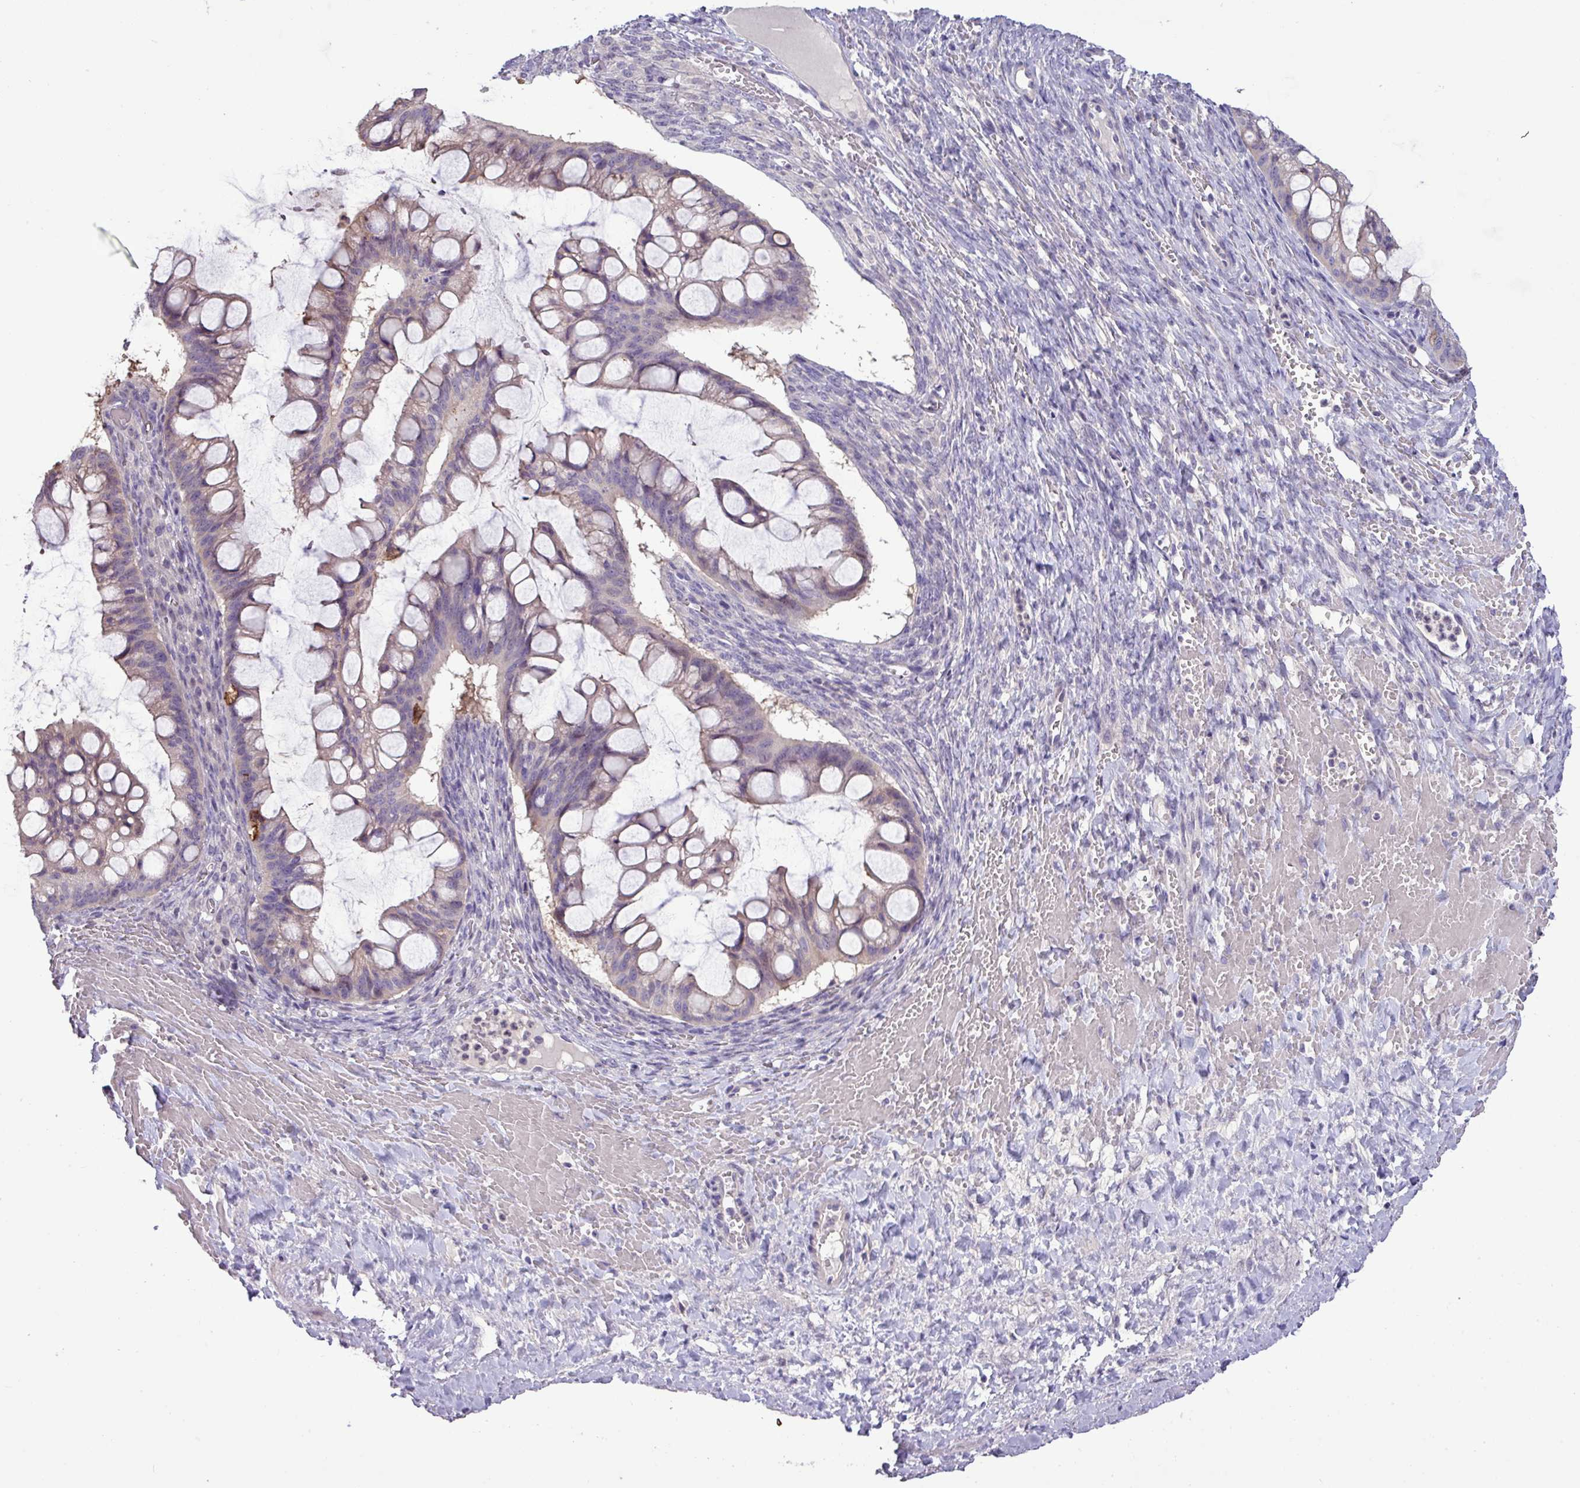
{"staining": {"intensity": "weak", "quantity": "25%-75%", "location": "cytoplasmic/membranous"}, "tissue": "ovarian cancer", "cell_type": "Tumor cells", "image_type": "cancer", "snomed": [{"axis": "morphology", "description": "Cystadenocarcinoma, mucinous, NOS"}, {"axis": "topography", "description": "Ovary"}], "caption": "Weak cytoplasmic/membranous expression for a protein is identified in about 25%-75% of tumor cells of ovarian cancer using immunohistochemistry.", "gene": "PNLDC1", "patient": {"sex": "female", "age": 73}}